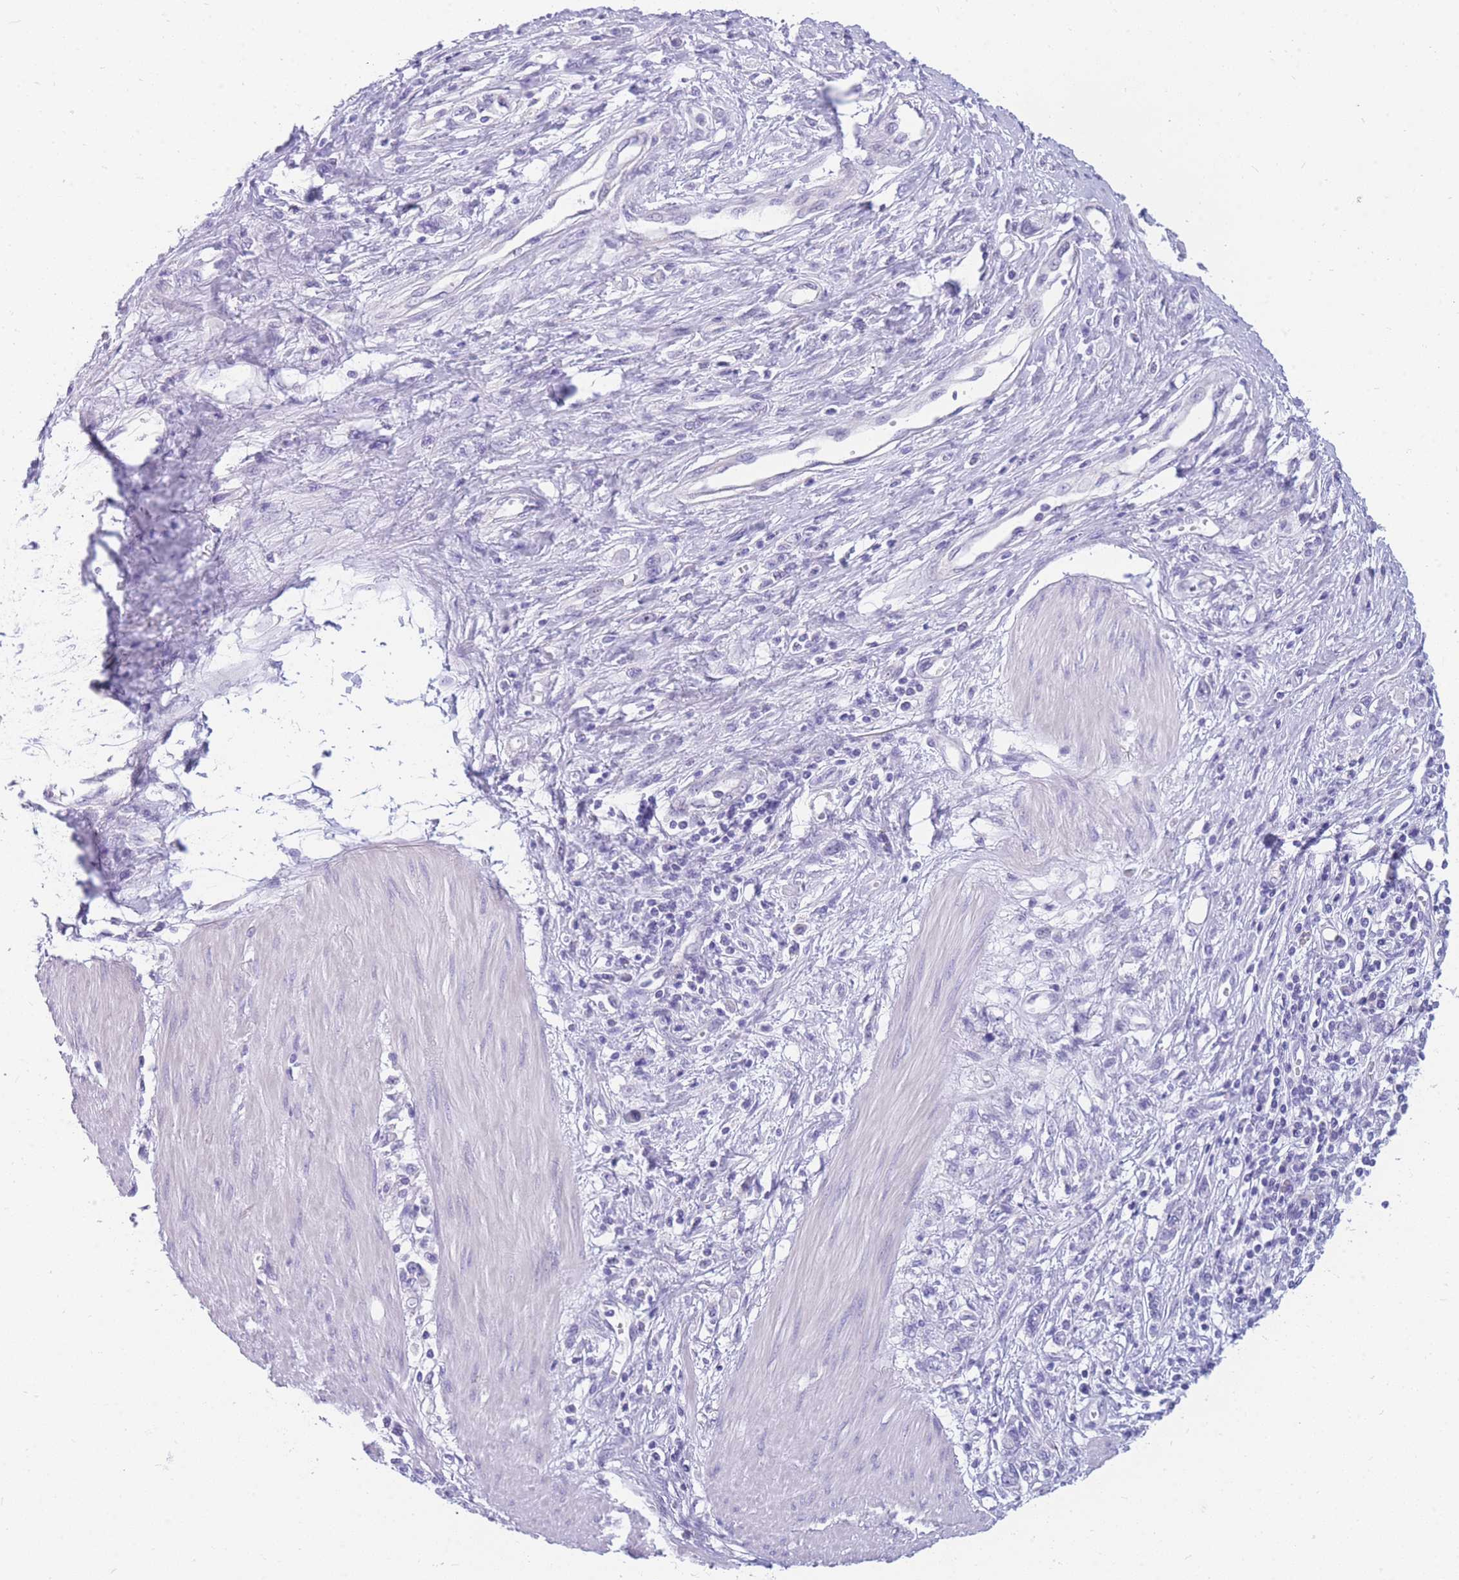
{"staining": {"intensity": "negative", "quantity": "none", "location": "none"}, "tissue": "stomach cancer", "cell_type": "Tumor cells", "image_type": "cancer", "snomed": [{"axis": "morphology", "description": "Adenocarcinoma, NOS"}, {"axis": "topography", "description": "Stomach"}], "caption": "Immunohistochemistry (IHC) histopathology image of neoplastic tissue: stomach cancer stained with DAB reveals no significant protein staining in tumor cells.", "gene": "DDX49", "patient": {"sex": "female", "age": 76}}